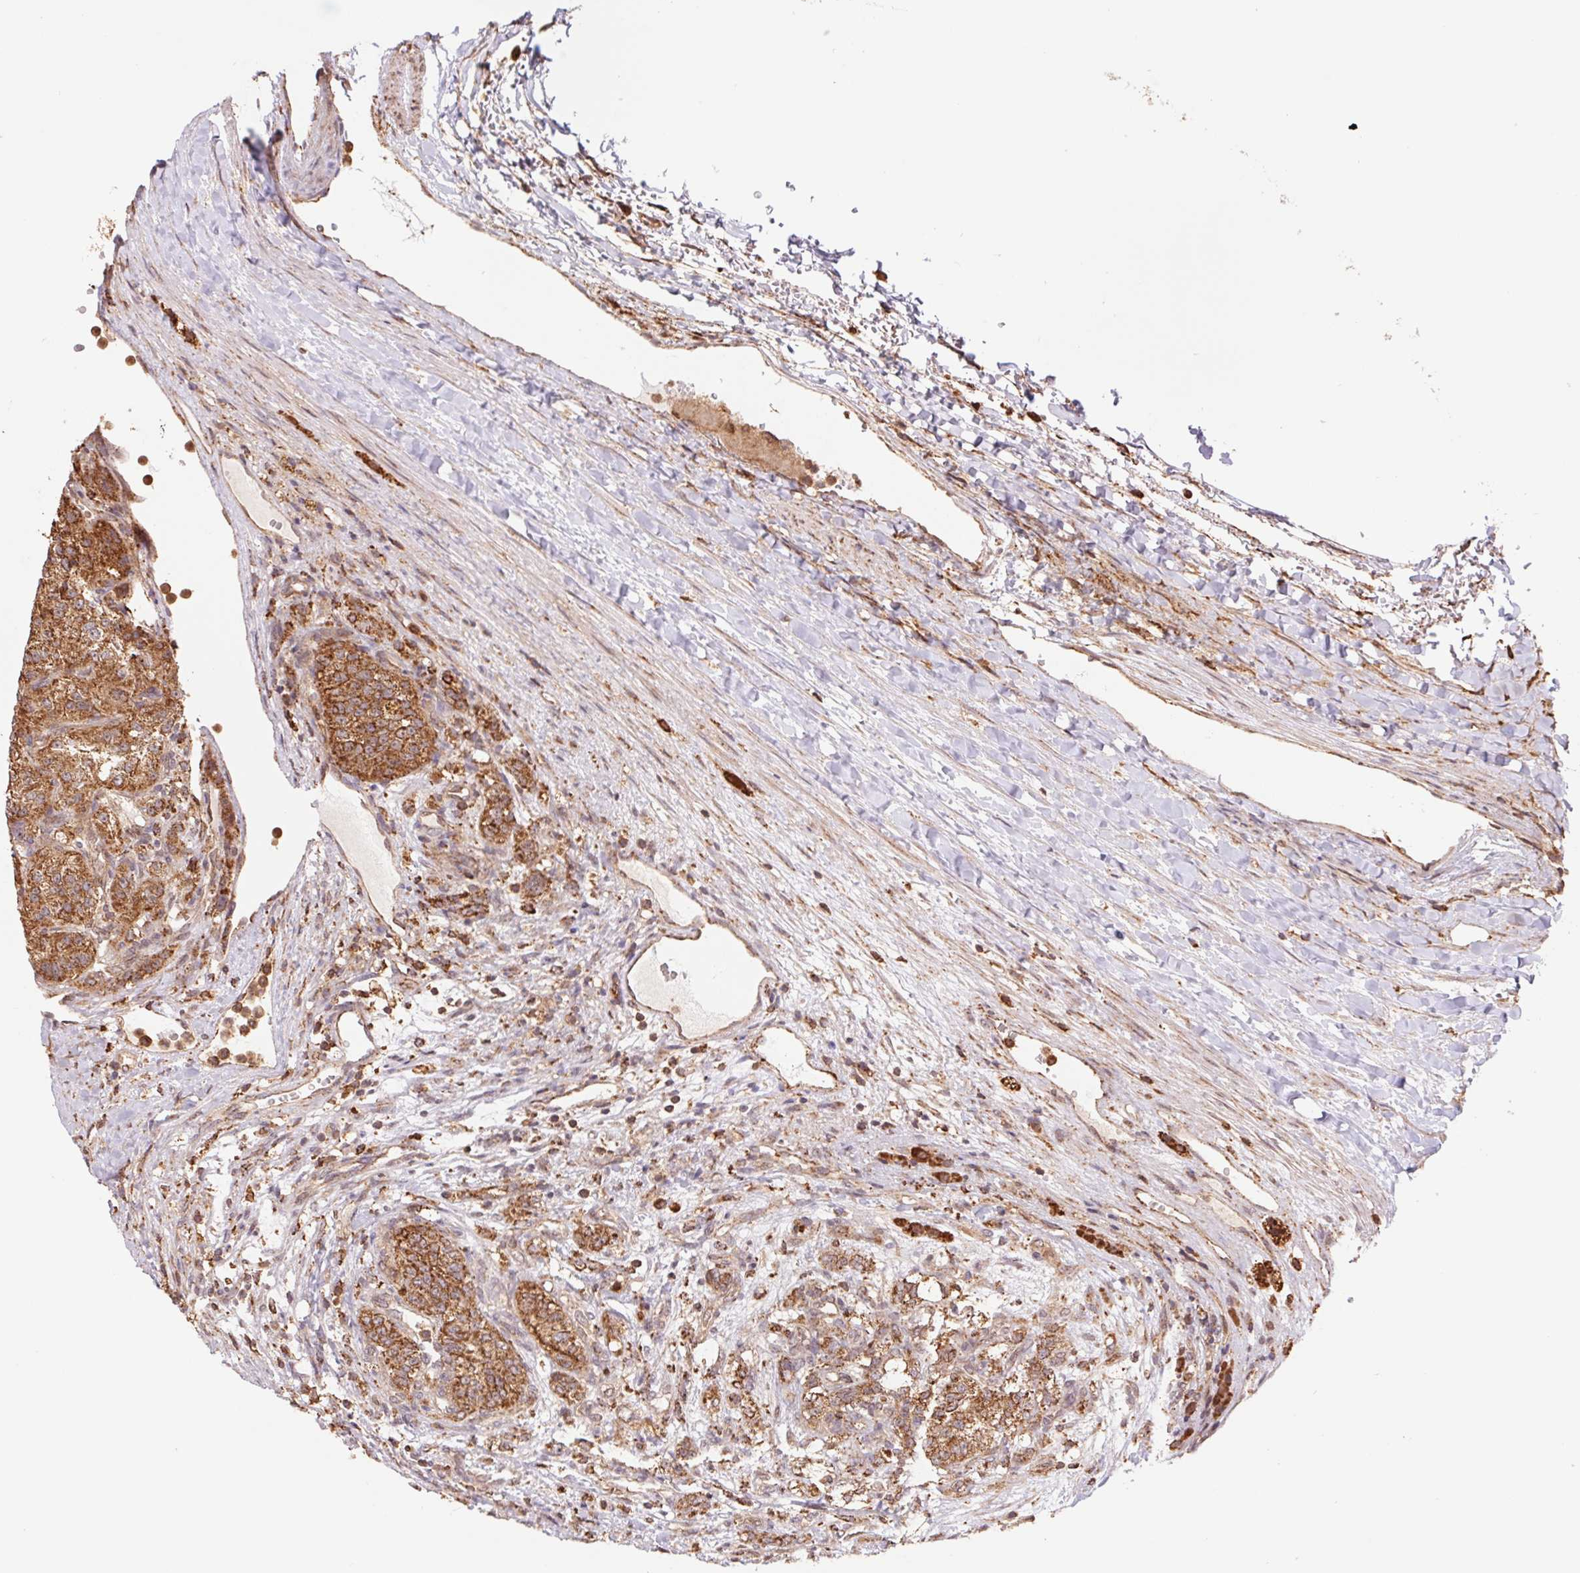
{"staining": {"intensity": "moderate", "quantity": ">75%", "location": "cytoplasmic/membranous"}, "tissue": "renal cancer", "cell_type": "Tumor cells", "image_type": "cancer", "snomed": [{"axis": "morphology", "description": "Adenocarcinoma, NOS"}, {"axis": "topography", "description": "Kidney"}], "caption": "The immunohistochemical stain labels moderate cytoplasmic/membranous expression in tumor cells of adenocarcinoma (renal) tissue.", "gene": "URM1", "patient": {"sex": "female", "age": 63}}